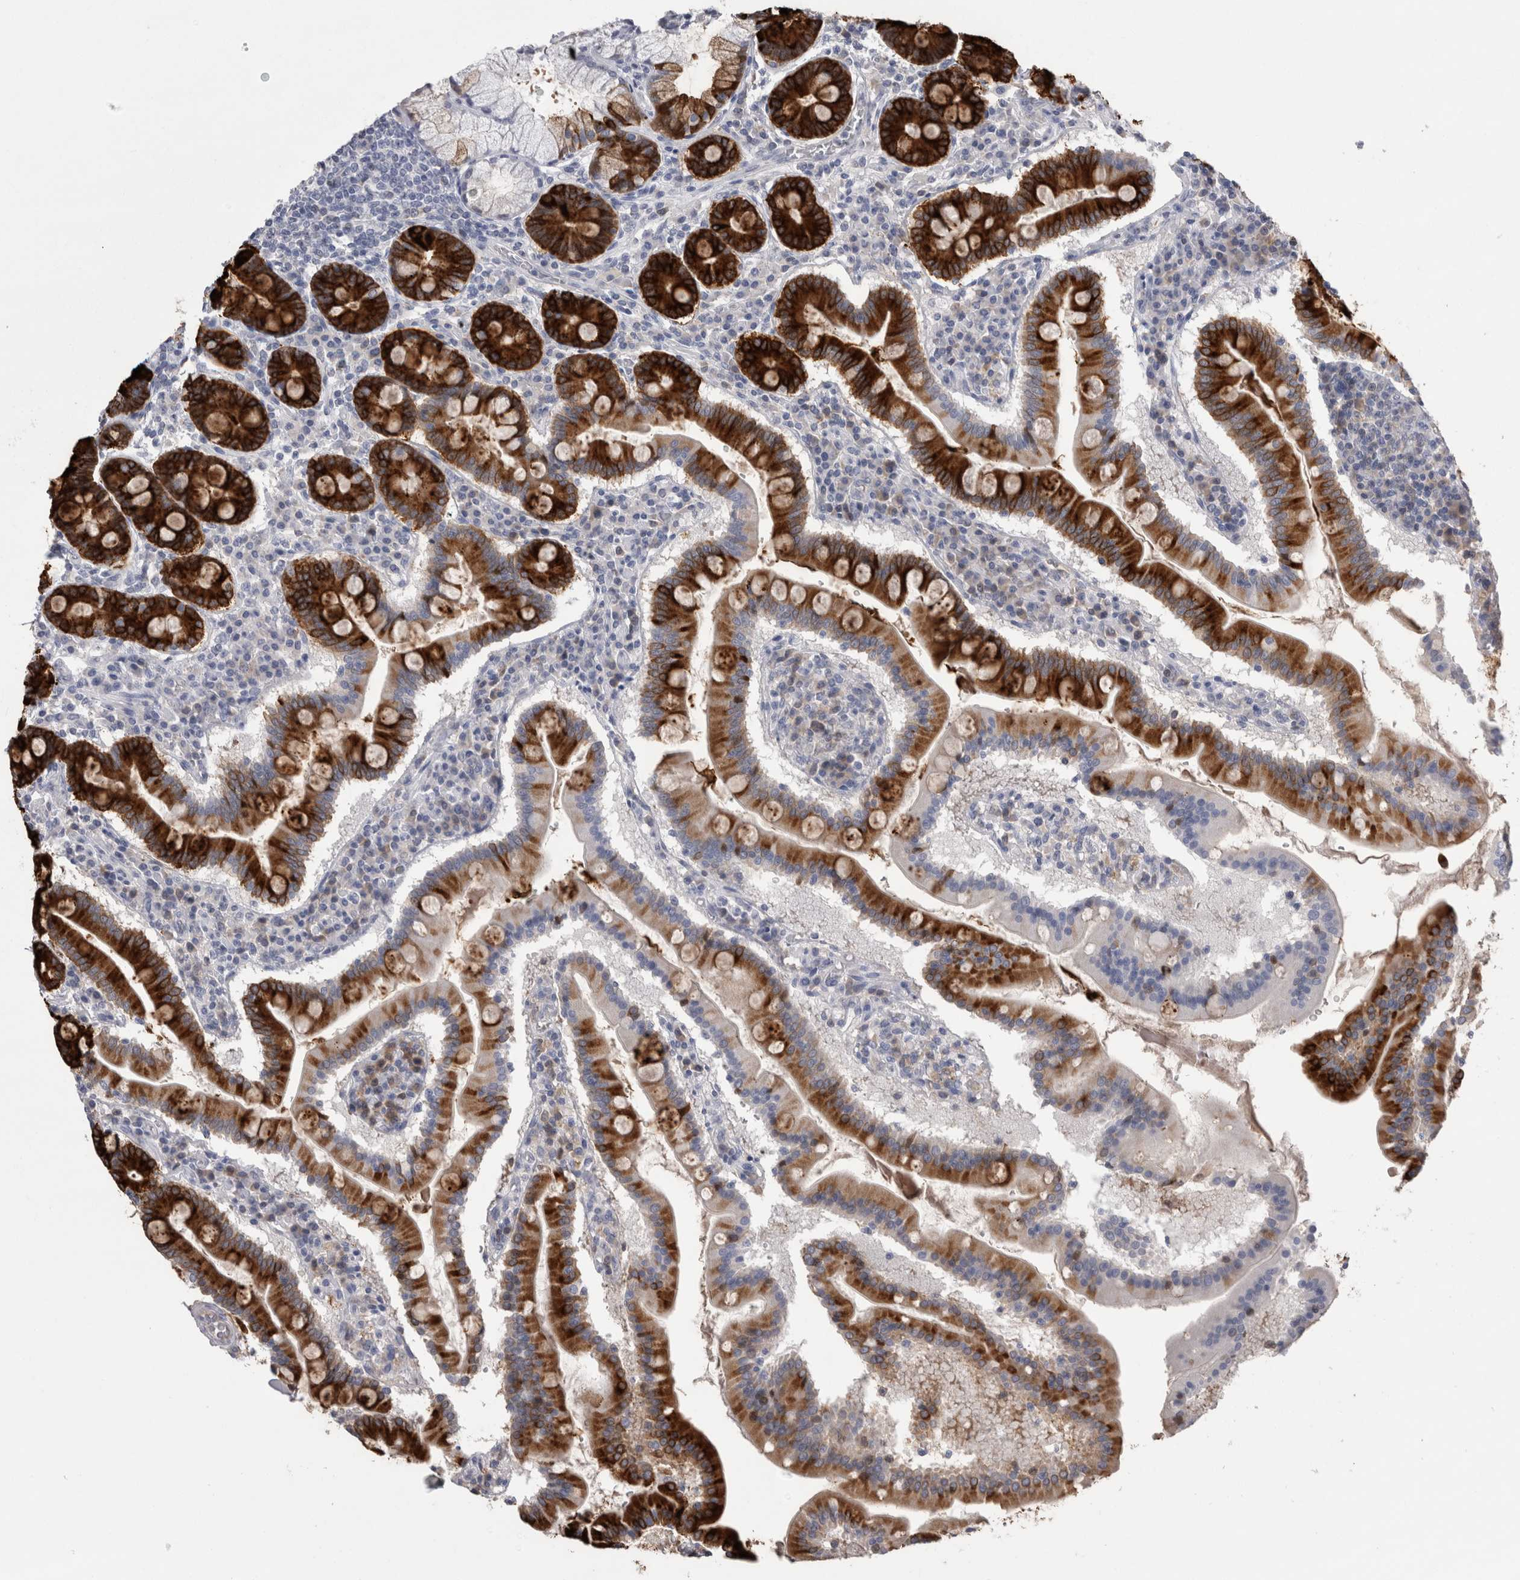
{"staining": {"intensity": "strong", "quantity": "25%-75%", "location": "cytoplasmic/membranous"}, "tissue": "duodenum", "cell_type": "Glandular cells", "image_type": "normal", "snomed": [{"axis": "morphology", "description": "Normal tissue, NOS"}, {"axis": "topography", "description": "Duodenum"}], "caption": "Strong cytoplasmic/membranous protein staining is appreciated in approximately 25%-75% of glandular cells in duodenum.", "gene": "REG1A", "patient": {"sex": "male", "age": 50}}